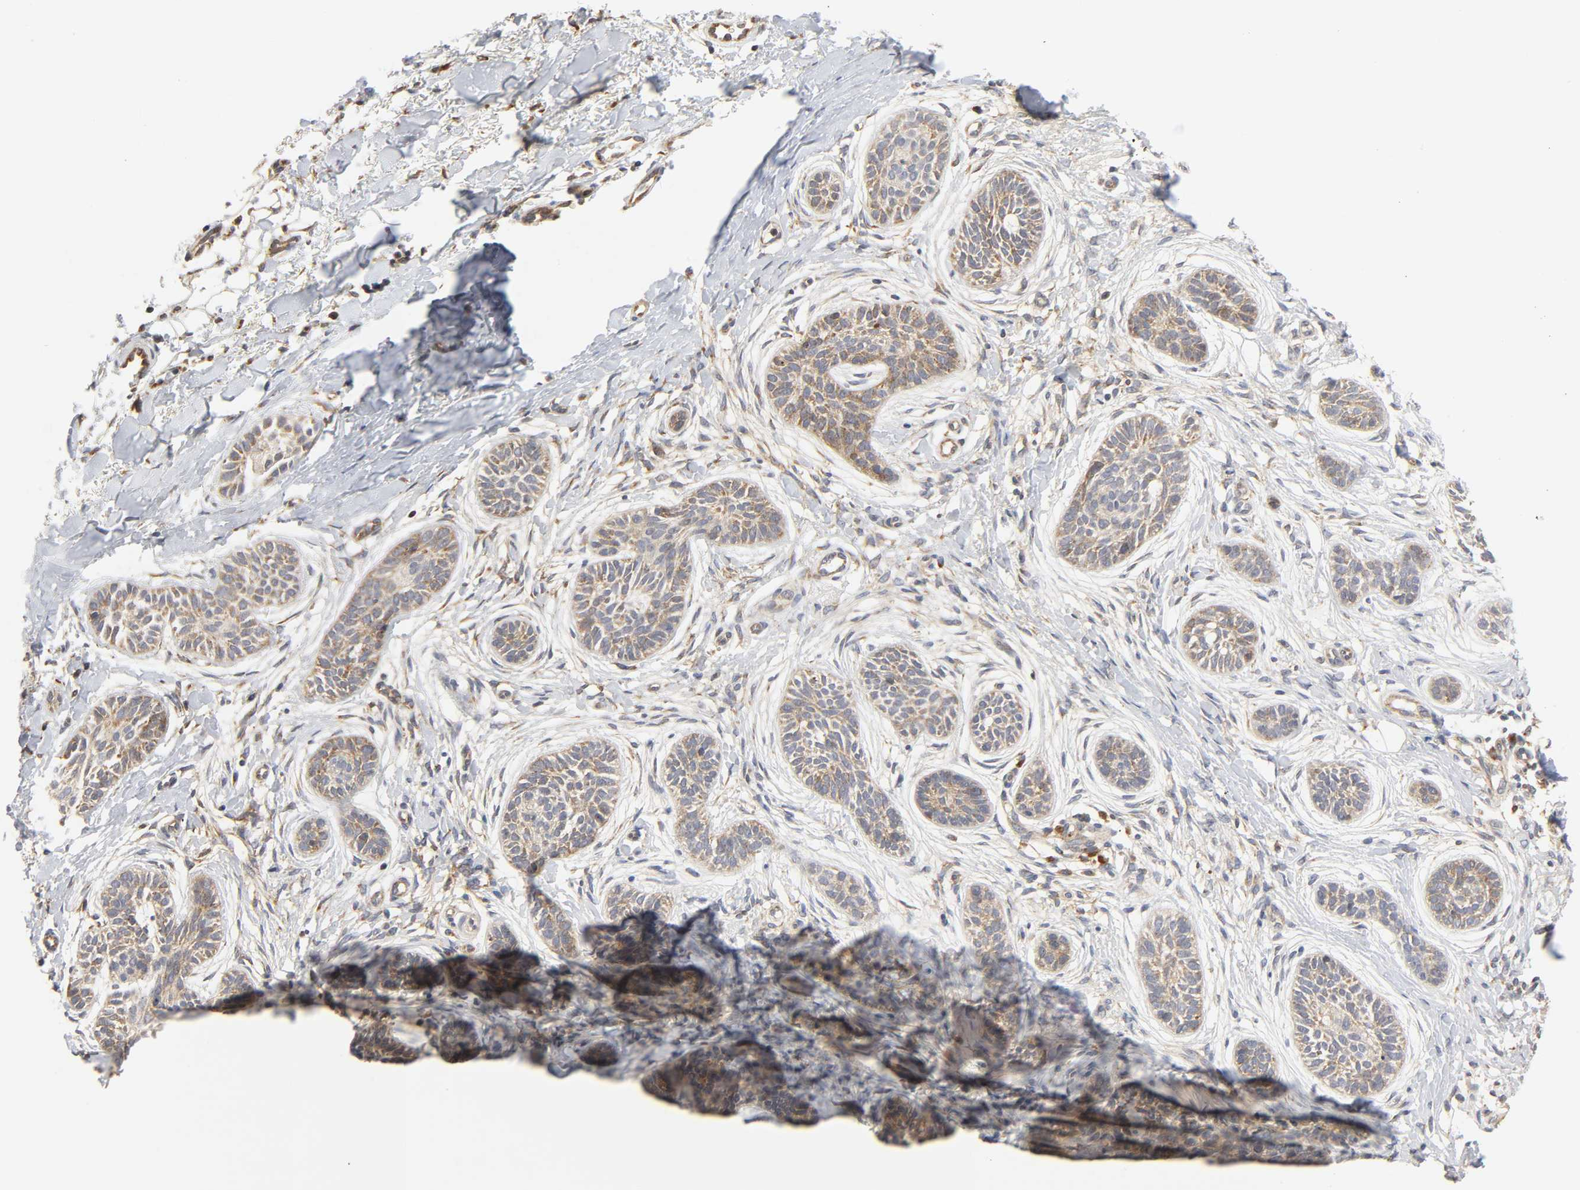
{"staining": {"intensity": "moderate", "quantity": ">75%", "location": "cytoplasmic/membranous"}, "tissue": "skin cancer", "cell_type": "Tumor cells", "image_type": "cancer", "snomed": [{"axis": "morphology", "description": "Normal tissue, NOS"}, {"axis": "morphology", "description": "Basal cell carcinoma"}, {"axis": "topography", "description": "Skin"}], "caption": "Skin basal cell carcinoma stained for a protein (brown) demonstrates moderate cytoplasmic/membranous positive staining in about >75% of tumor cells.", "gene": "BAX", "patient": {"sex": "male", "age": 63}}